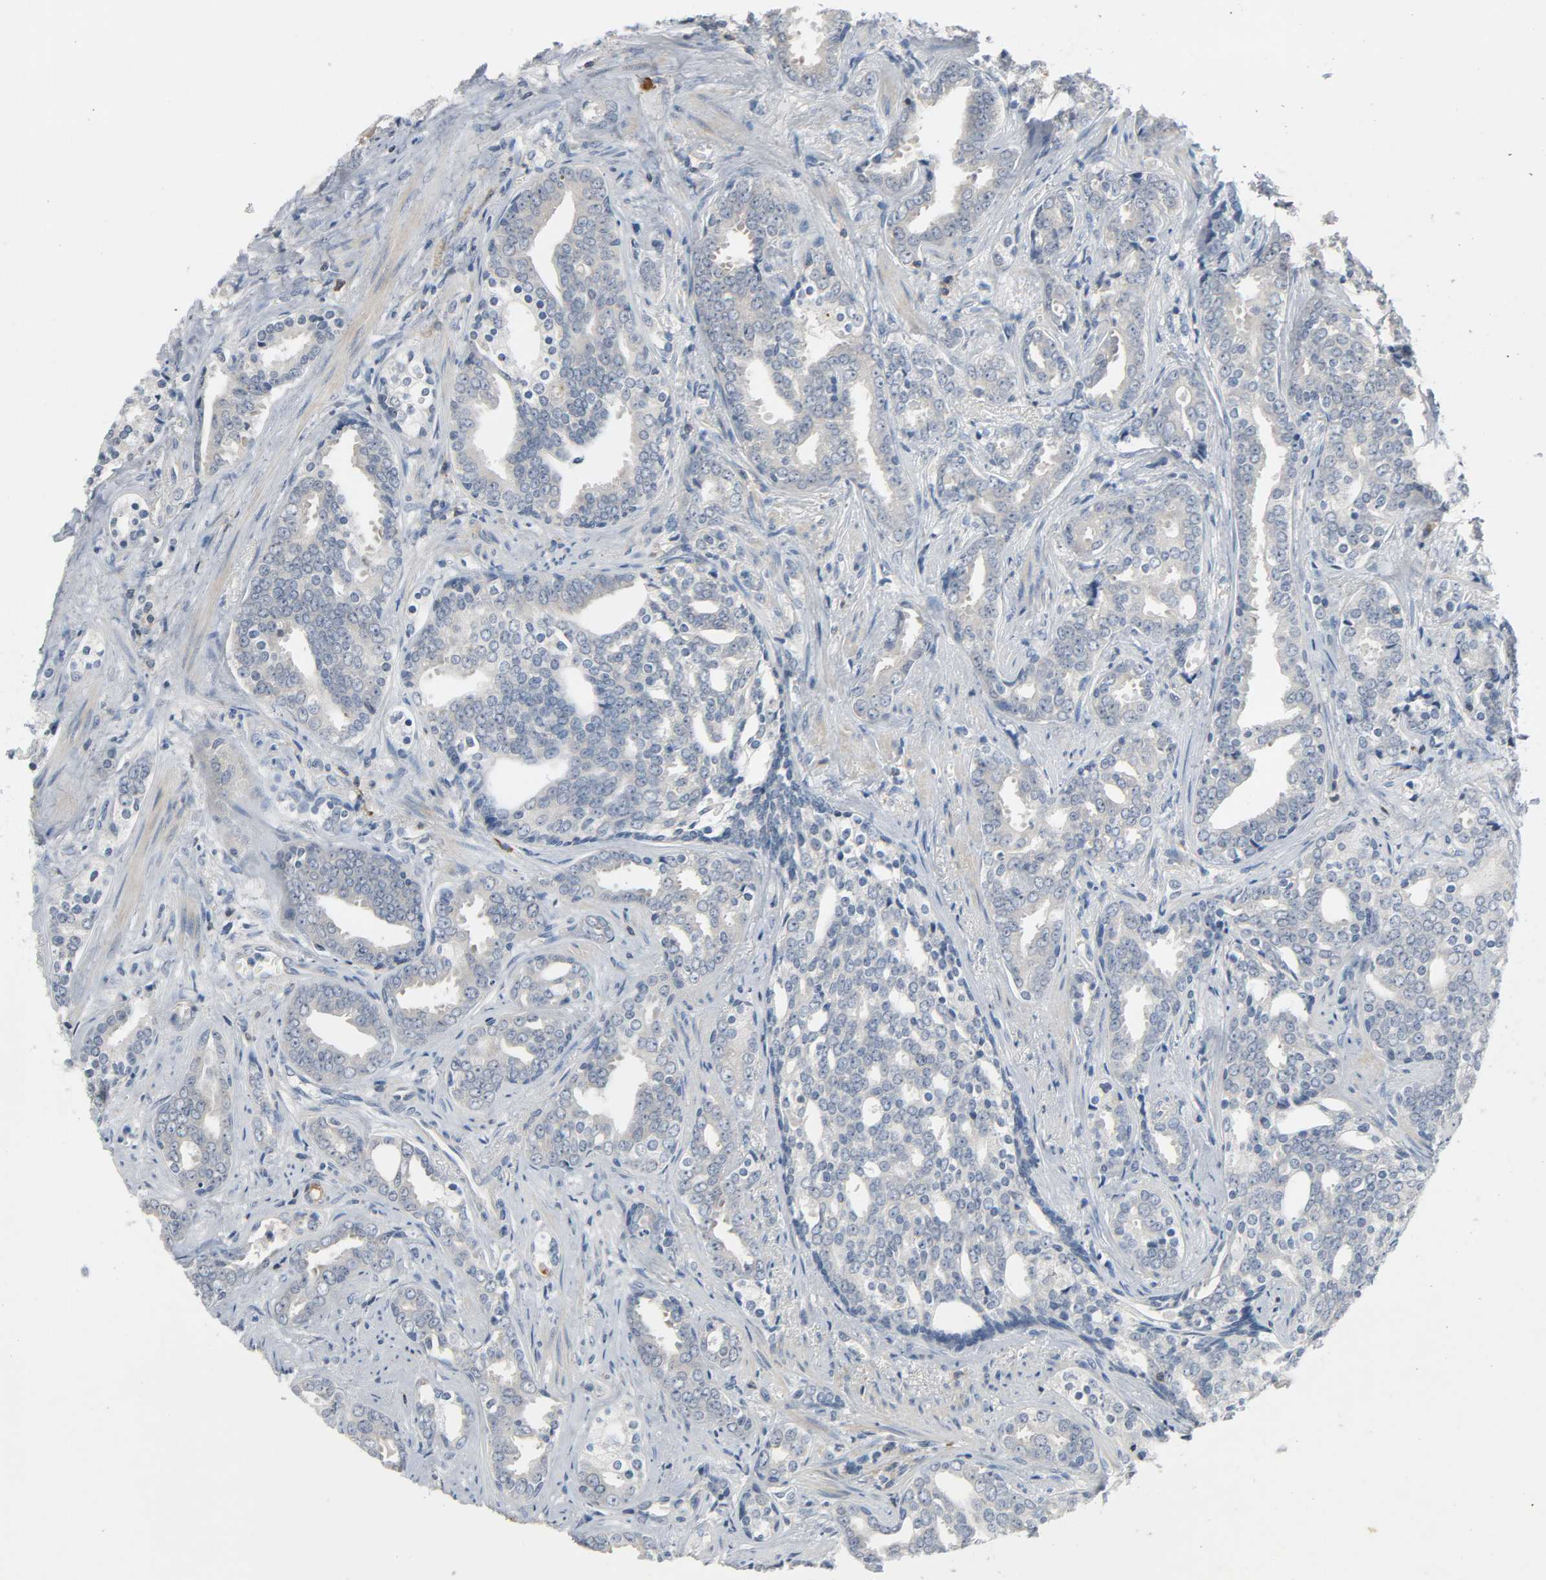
{"staining": {"intensity": "negative", "quantity": "none", "location": "none"}, "tissue": "prostate cancer", "cell_type": "Tumor cells", "image_type": "cancer", "snomed": [{"axis": "morphology", "description": "Adenocarcinoma, High grade"}, {"axis": "topography", "description": "Prostate"}], "caption": "Immunohistochemistry of adenocarcinoma (high-grade) (prostate) exhibits no expression in tumor cells. The staining was performed using DAB (3,3'-diaminobenzidine) to visualize the protein expression in brown, while the nuclei were stained in blue with hematoxylin (Magnification: 20x).", "gene": "CD4", "patient": {"sex": "male", "age": 67}}